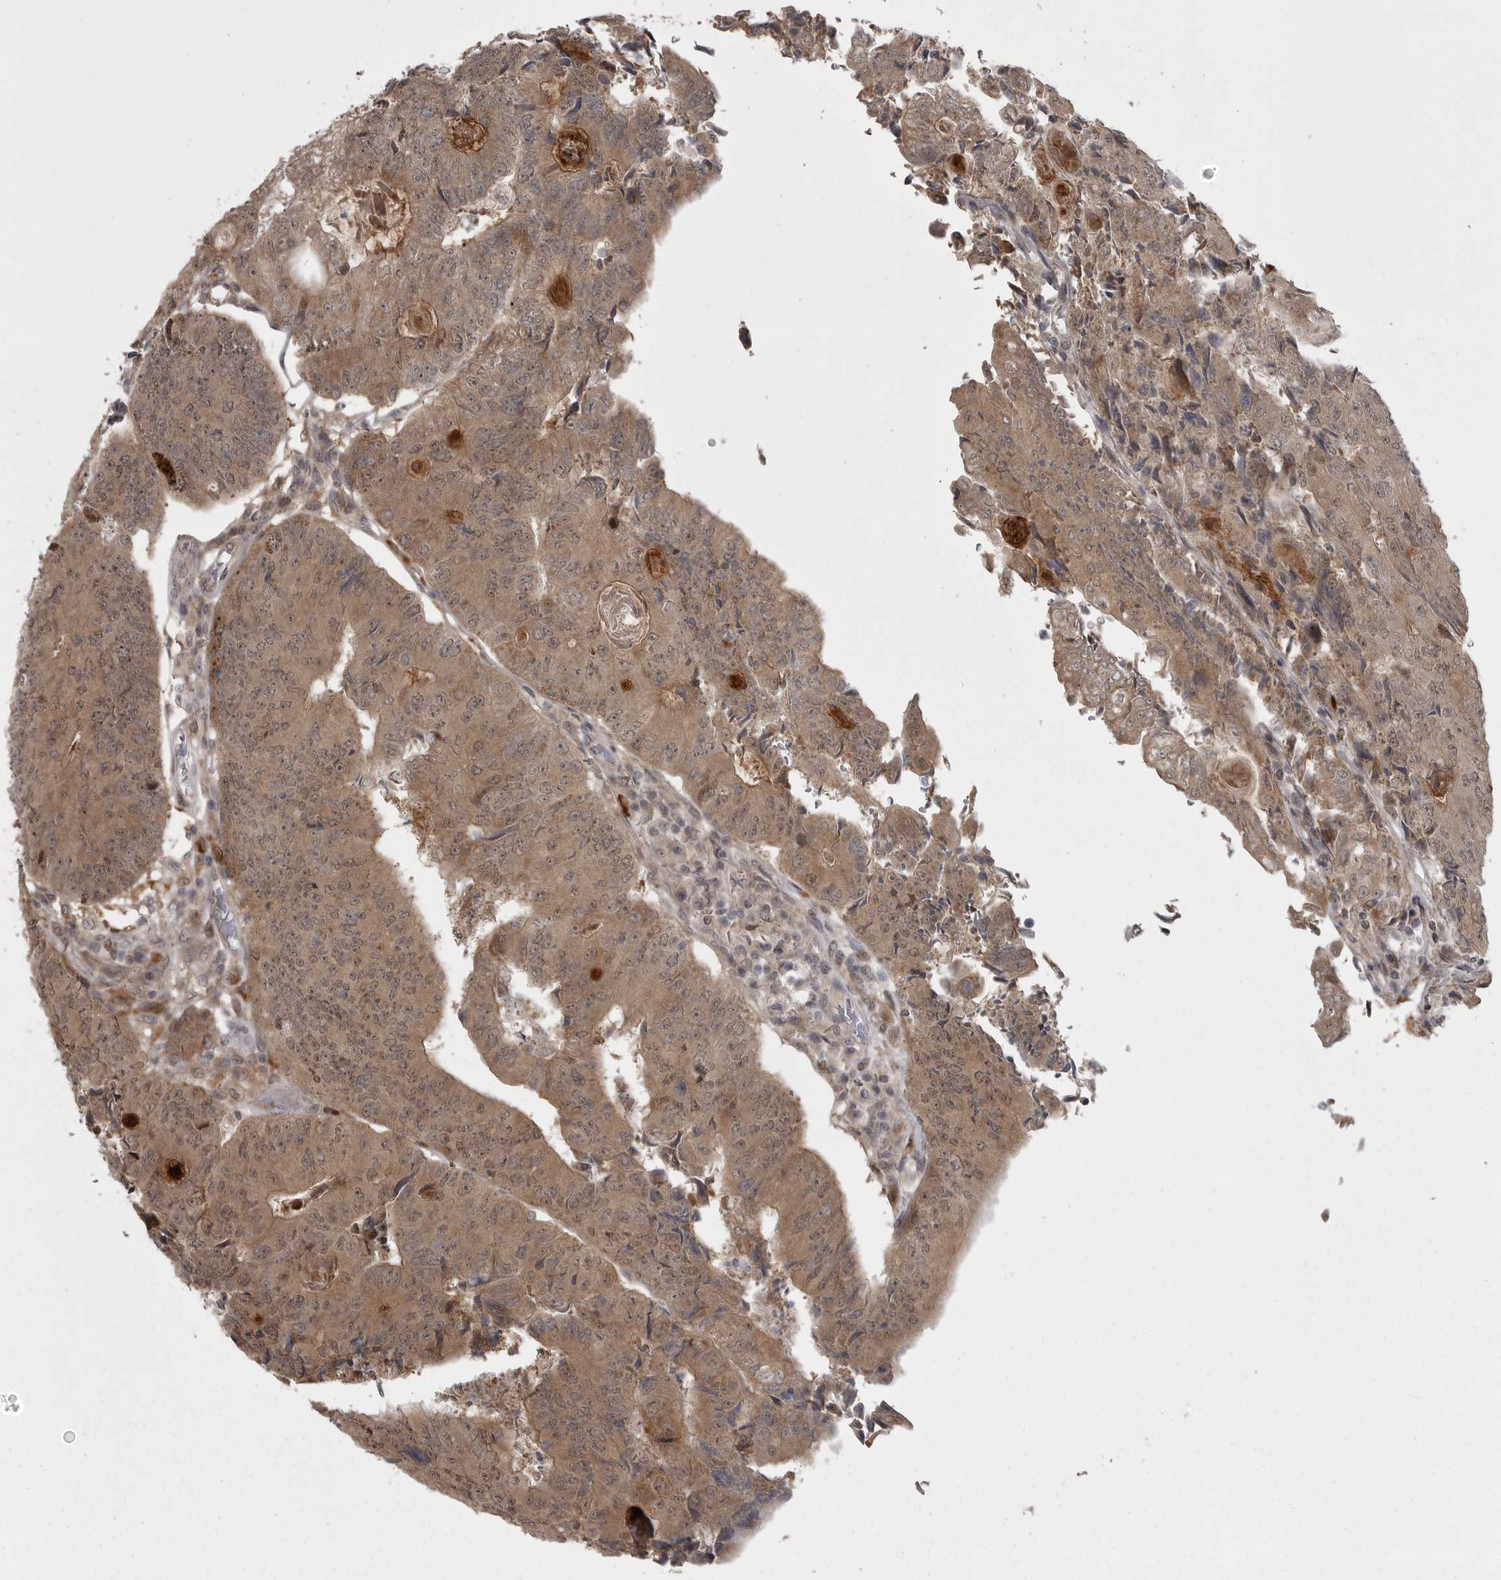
{"staining": {"intensity": "moderate", "quantity": ">75%", "location": "cytoplasmic/membranous,nuclear"}, "tissue": "colorectal cancer", "cell_type": "Tumor cells", "image_type": "cancer", "snomed": [{"axis": "morphology", "description": "Adenocarcinoma, NOS"}, {"axis": "topography", "description": "Colon"}], "caption": "Adenocarcinoma (colorectal) tissue demonstrates moderate cytoplasmic/membranous and nuclear expression in about >75% of tumor cells, visualized by immunohistochemistry.", "gene": "PPP1R9A", "patient": {"sex": "female", "age": 67}}